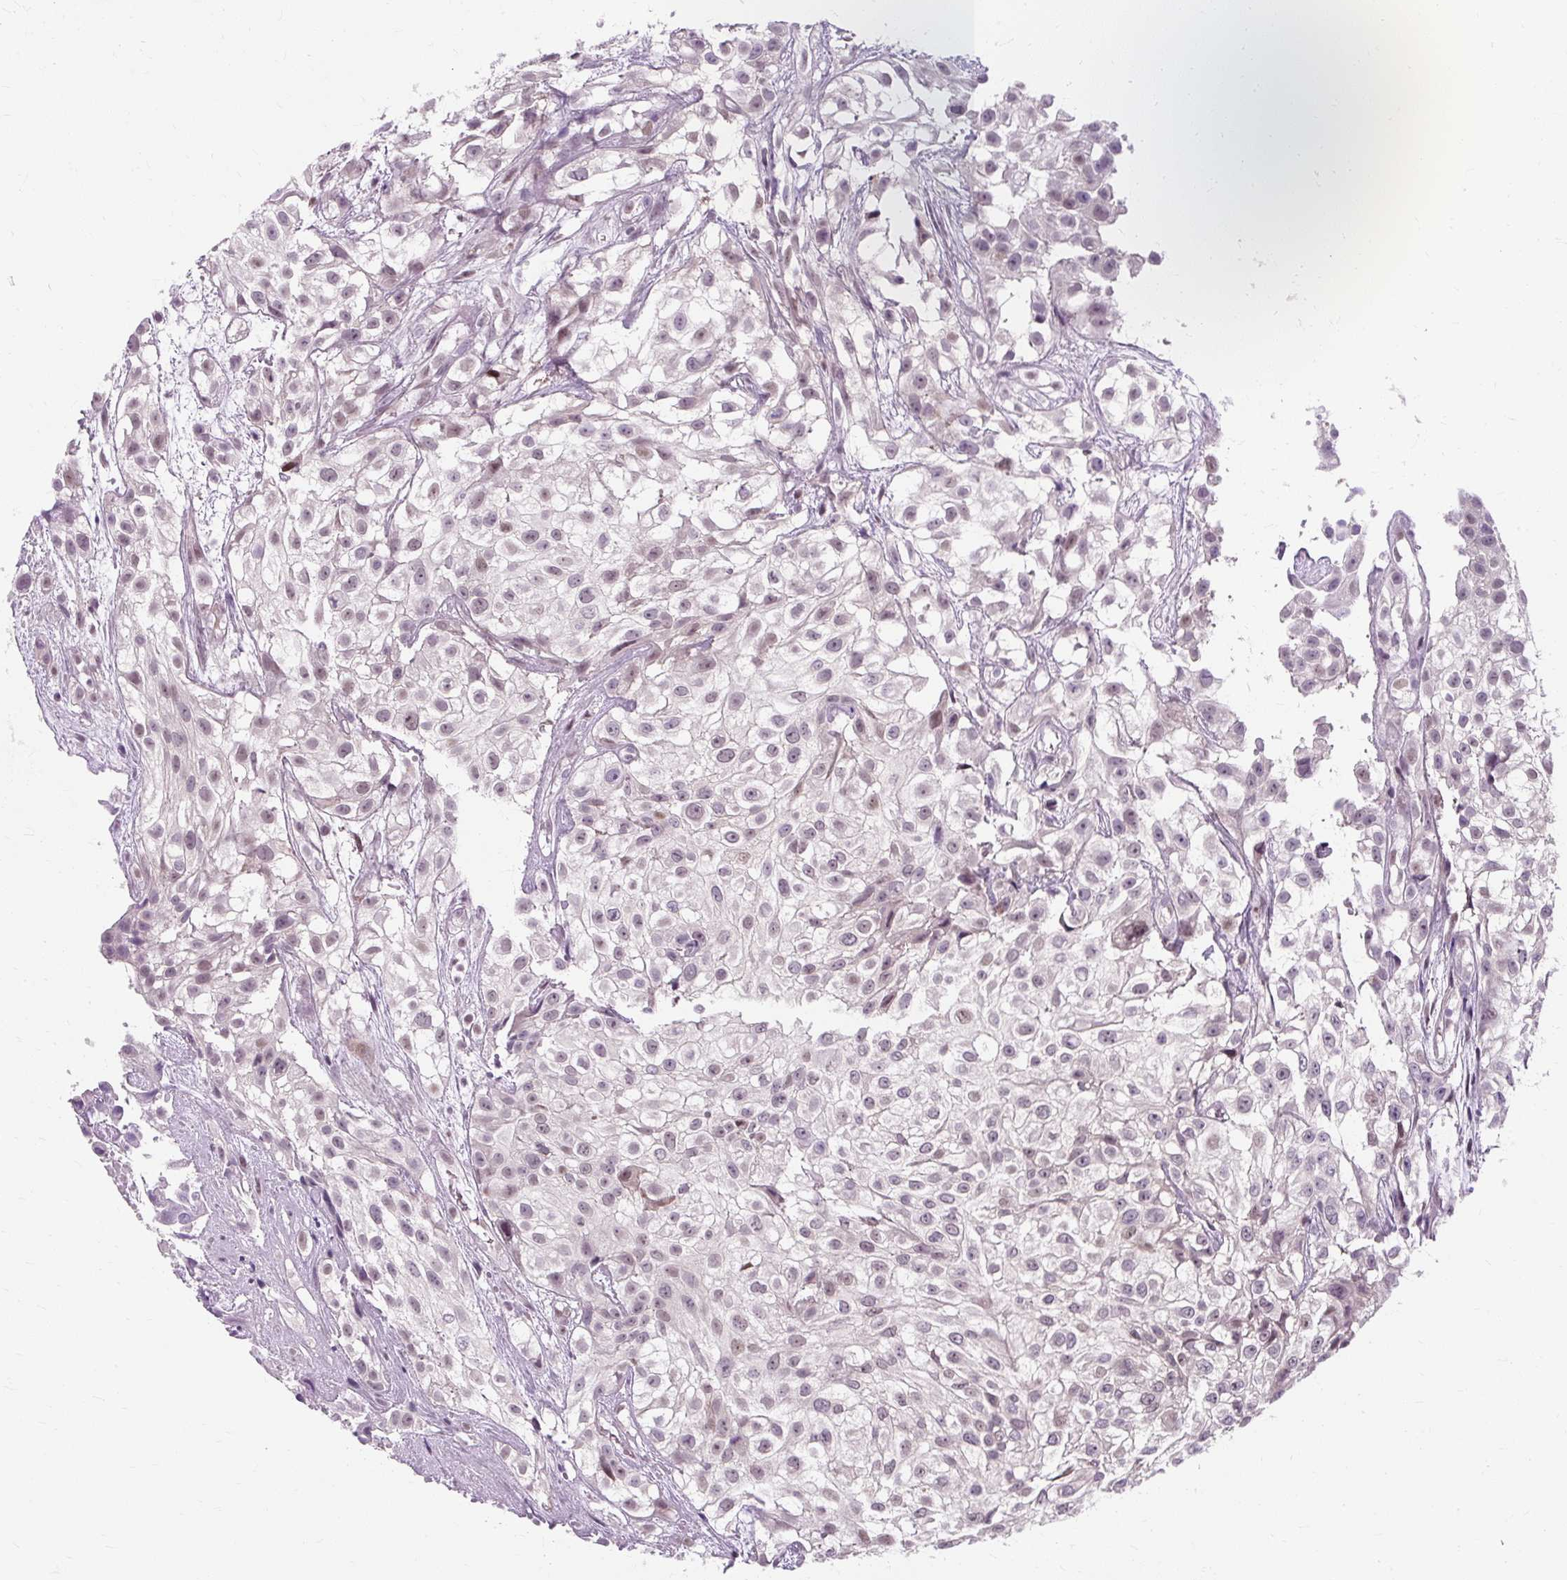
{"staining": {"intensity": "weak", "quantity": "25%-75%", "location": "nuclear"}, "tissue": "urothelial cancer", "cell_type": "Tumor cells", "image_type": "cancer", "snomed": [{"axis": "morphology", "description": "Urothelial carcinoma, High grade"}, {"axis": "topography", "description": "Urinary bladder"}], "caption": "Urothelial cancer was stained to show a protein in brown. There is low levels of weak nuclear positivity in about 25%-75% of tumor cells.", "gene": "RYBP", "patient": {"sex": "male", "age": 56}}